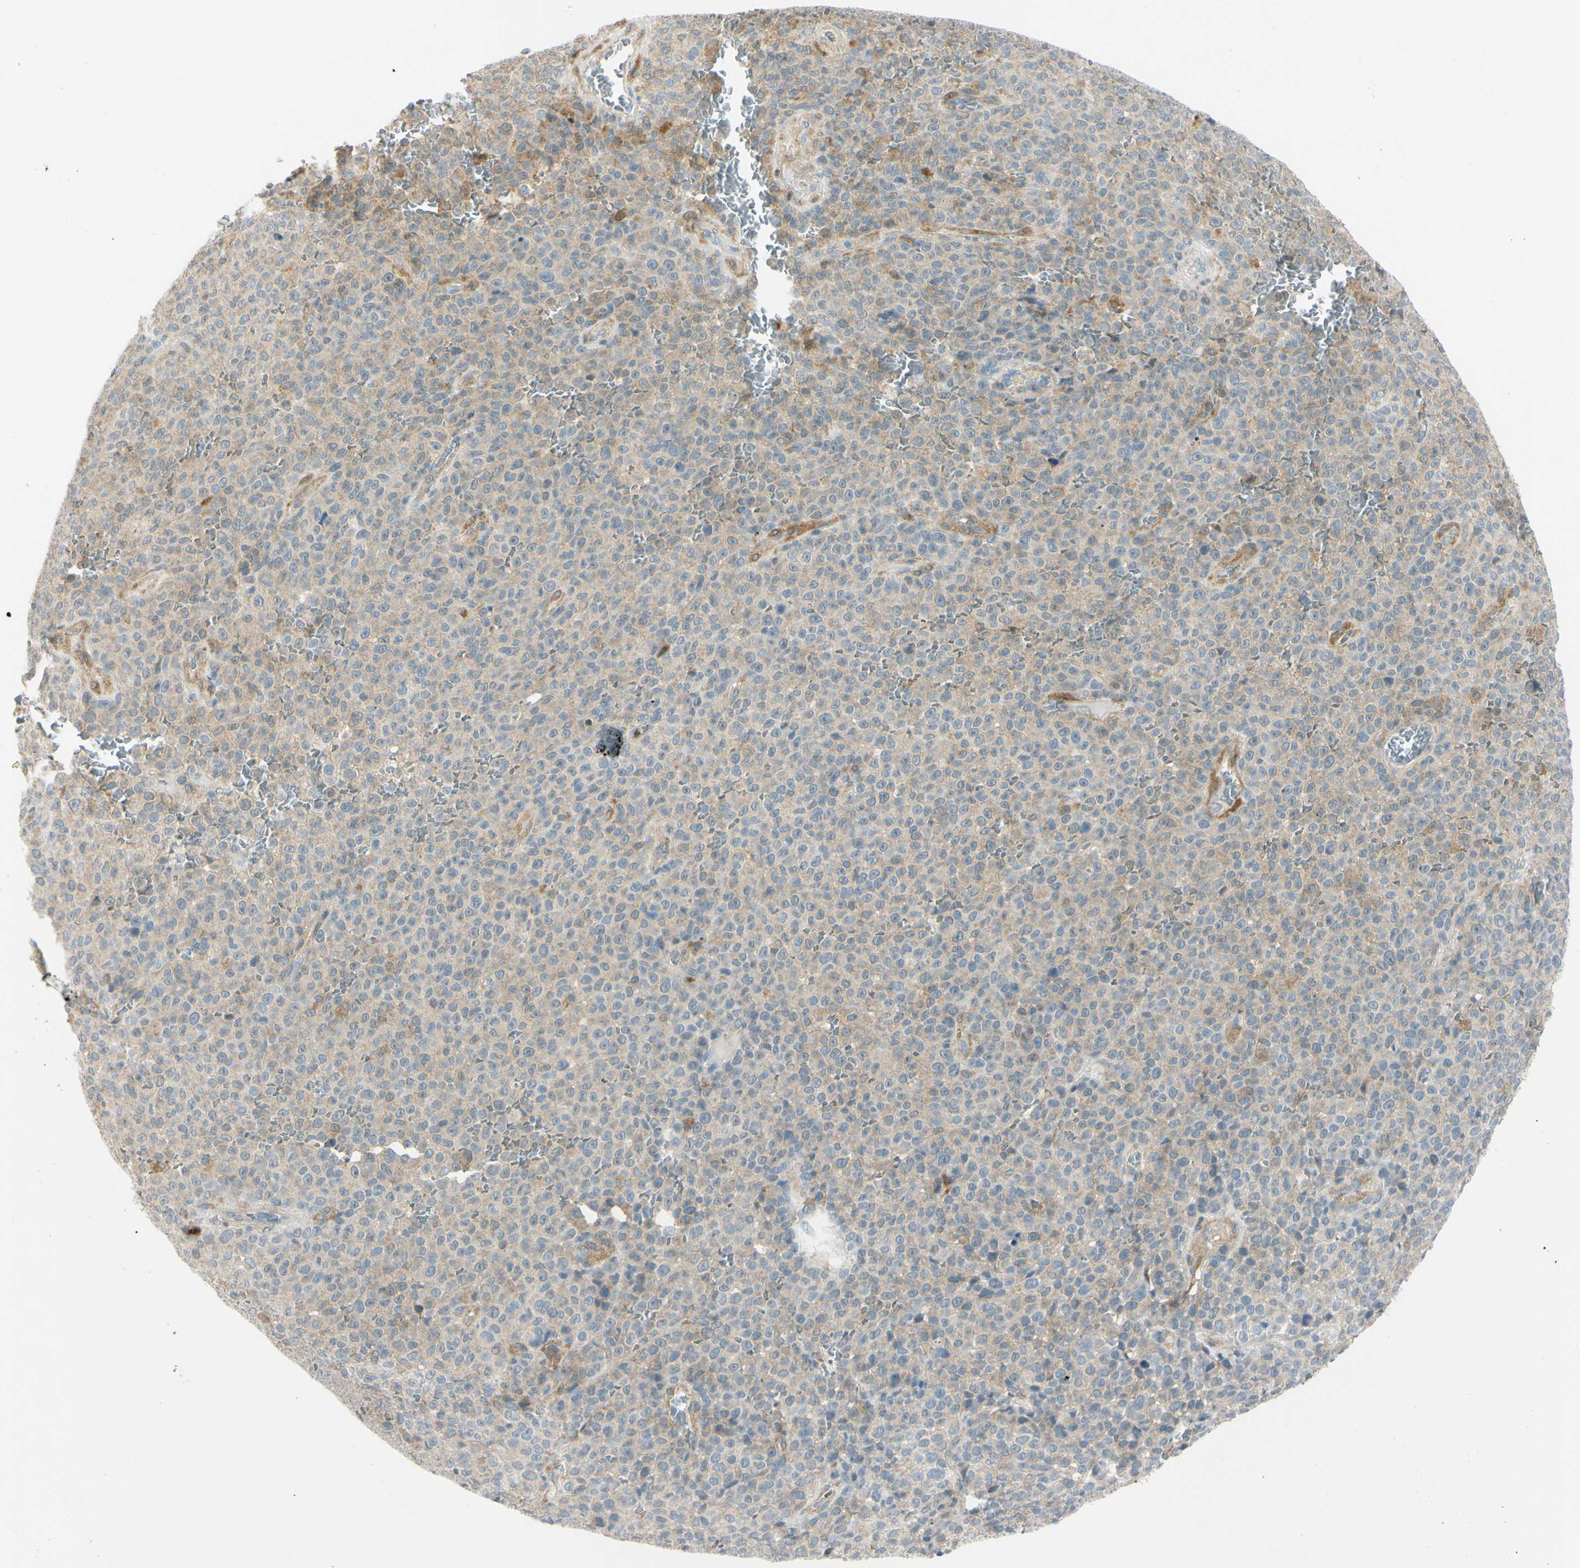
{"staining": {"intensity": "weak", "quantity": "25%-75%", "location": "cytoplasmic/membranous"}, "tissue": "melanoma", "cell_type": "Tumor cells", "image_type": "cancer", "snomed": [{"axis": "morphology", "description": "Malignant melanoma, NOS"}, {"axis": "topography", "description": "Skin"}], "caption": "Malignant melanoma was stained to show a protein in brown. There is low levels of weak cytoplasmic/membranous staining in approximately 25%-75% of tumor cells.", "gene": "FHL2", "patient": {"sex": "female", "age": 82}}